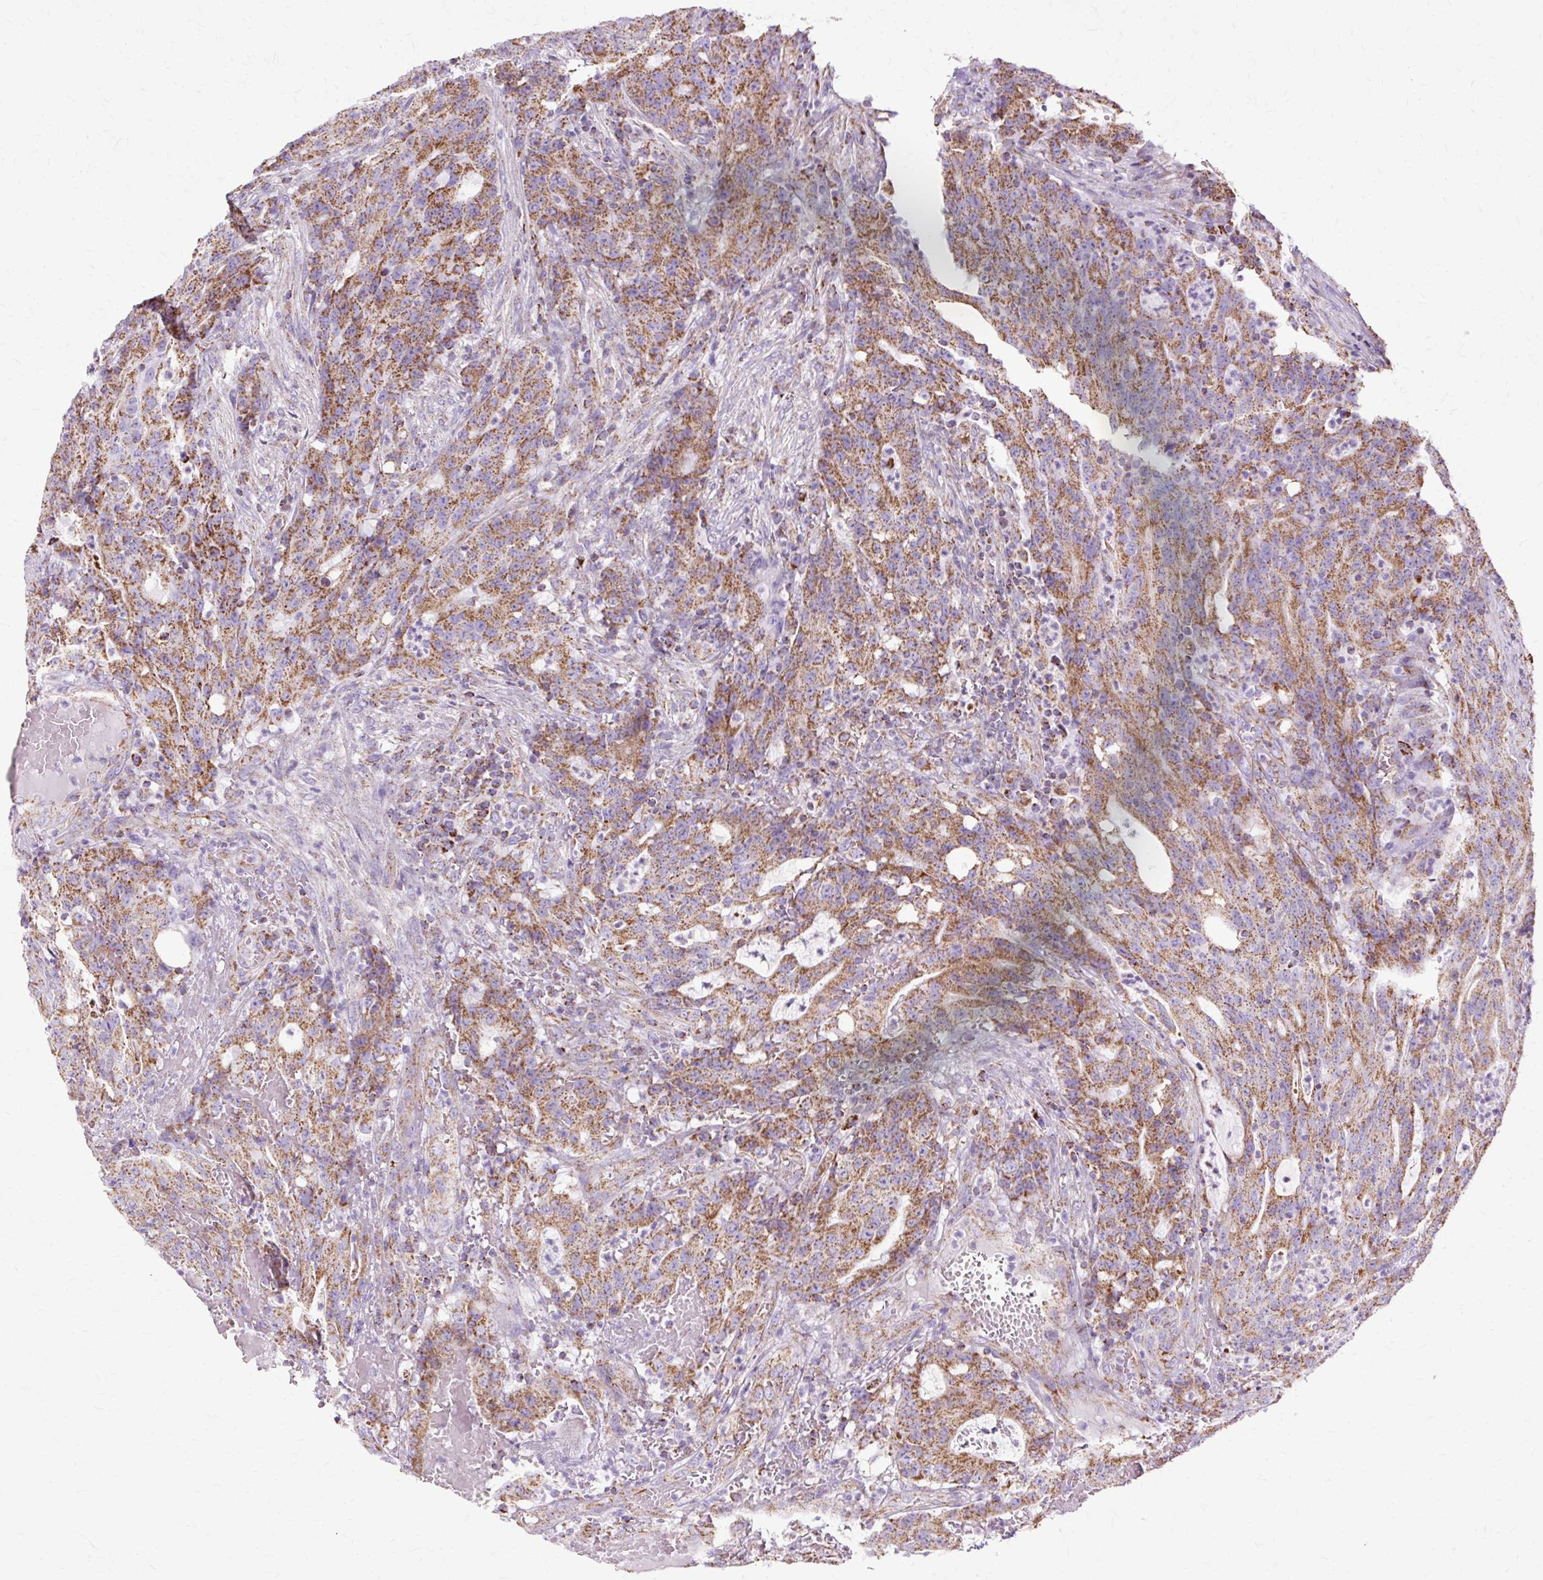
{"staining": {"intensity": "moderate", "quantity": ">75%", "location": "cytoplasmic/membranous"}, "tissue": "colorectal cancer", "cell_type": "Tumor cells", "image_type": "cancer", "snomed": [{"axis": "morphology", "description": "Adenocarcinoma, NOS"}, {"axis": "topography", "description": "Colon"}], "caption": "The histopathology image demonstrates a brown stain indicating the presence of a protein in the cytoplasmic/membranous of tumor cells in colorectal cancer. The staining is performed using DAB (3,3'-diaminobenzidine) brown chromogen to label protein expression. The nuclei are counter-stained blue using hematoxylin.", "gene": "DLAT", "patient": {"sex": "male", "age": 83}}